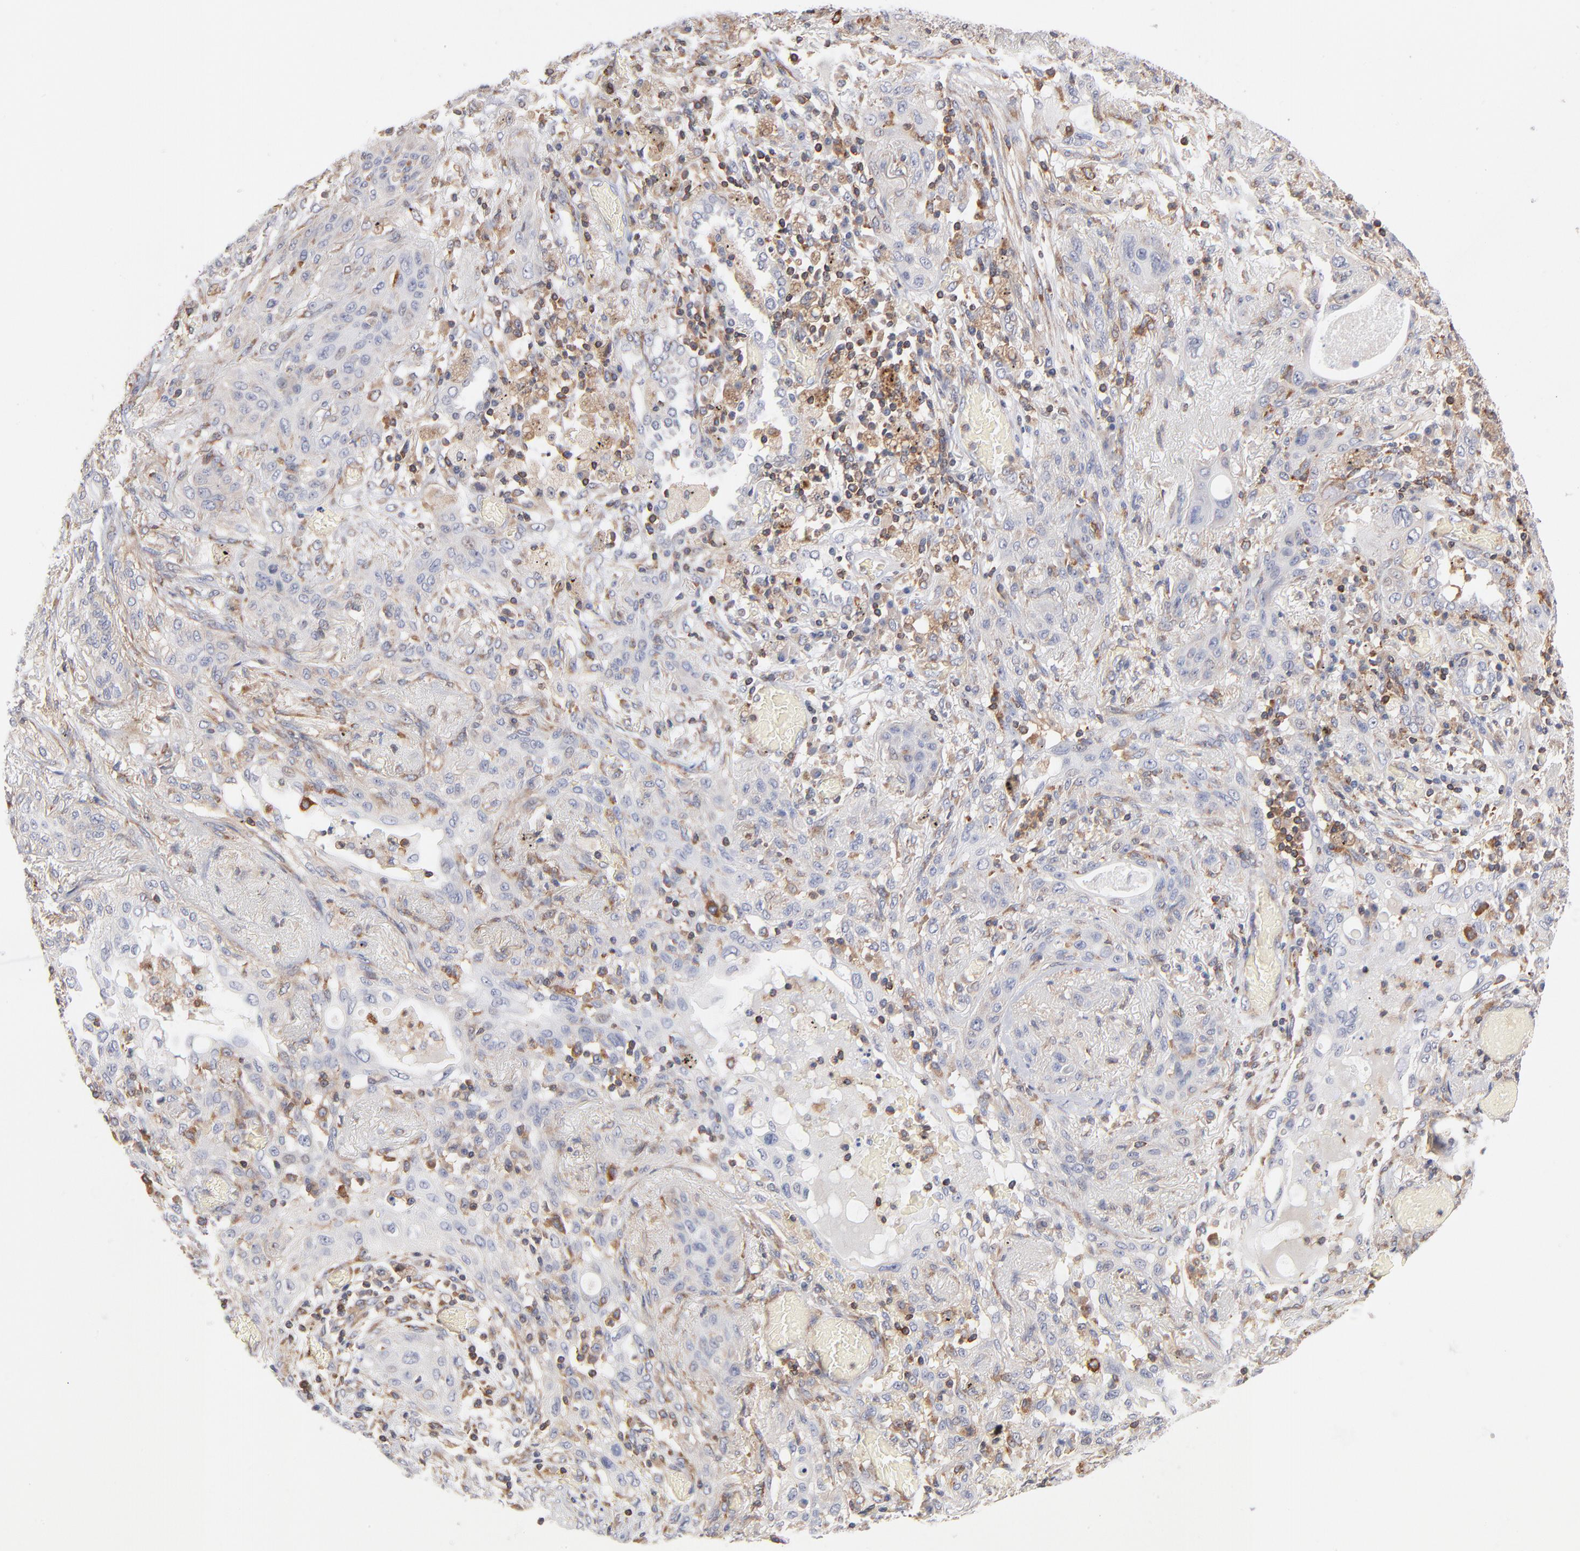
{"staining": {"intensity": "negative", "quantity": "none", "location": "none"}, "tissue": "lung cancer", "cell_type": "Tumor cells", "image_type": "cancer", "snomed": [{"axis": "morphology", "description": "Squamous cell carcinoma, NOS"}, {"axis": "topography", "description": "Lung"}], "caption": "There is no significant expression in tumor cells of squamous cell carcinoma (lung).", "gene": "WIPF1", "patient": {"sex": "female", "age": 47}}